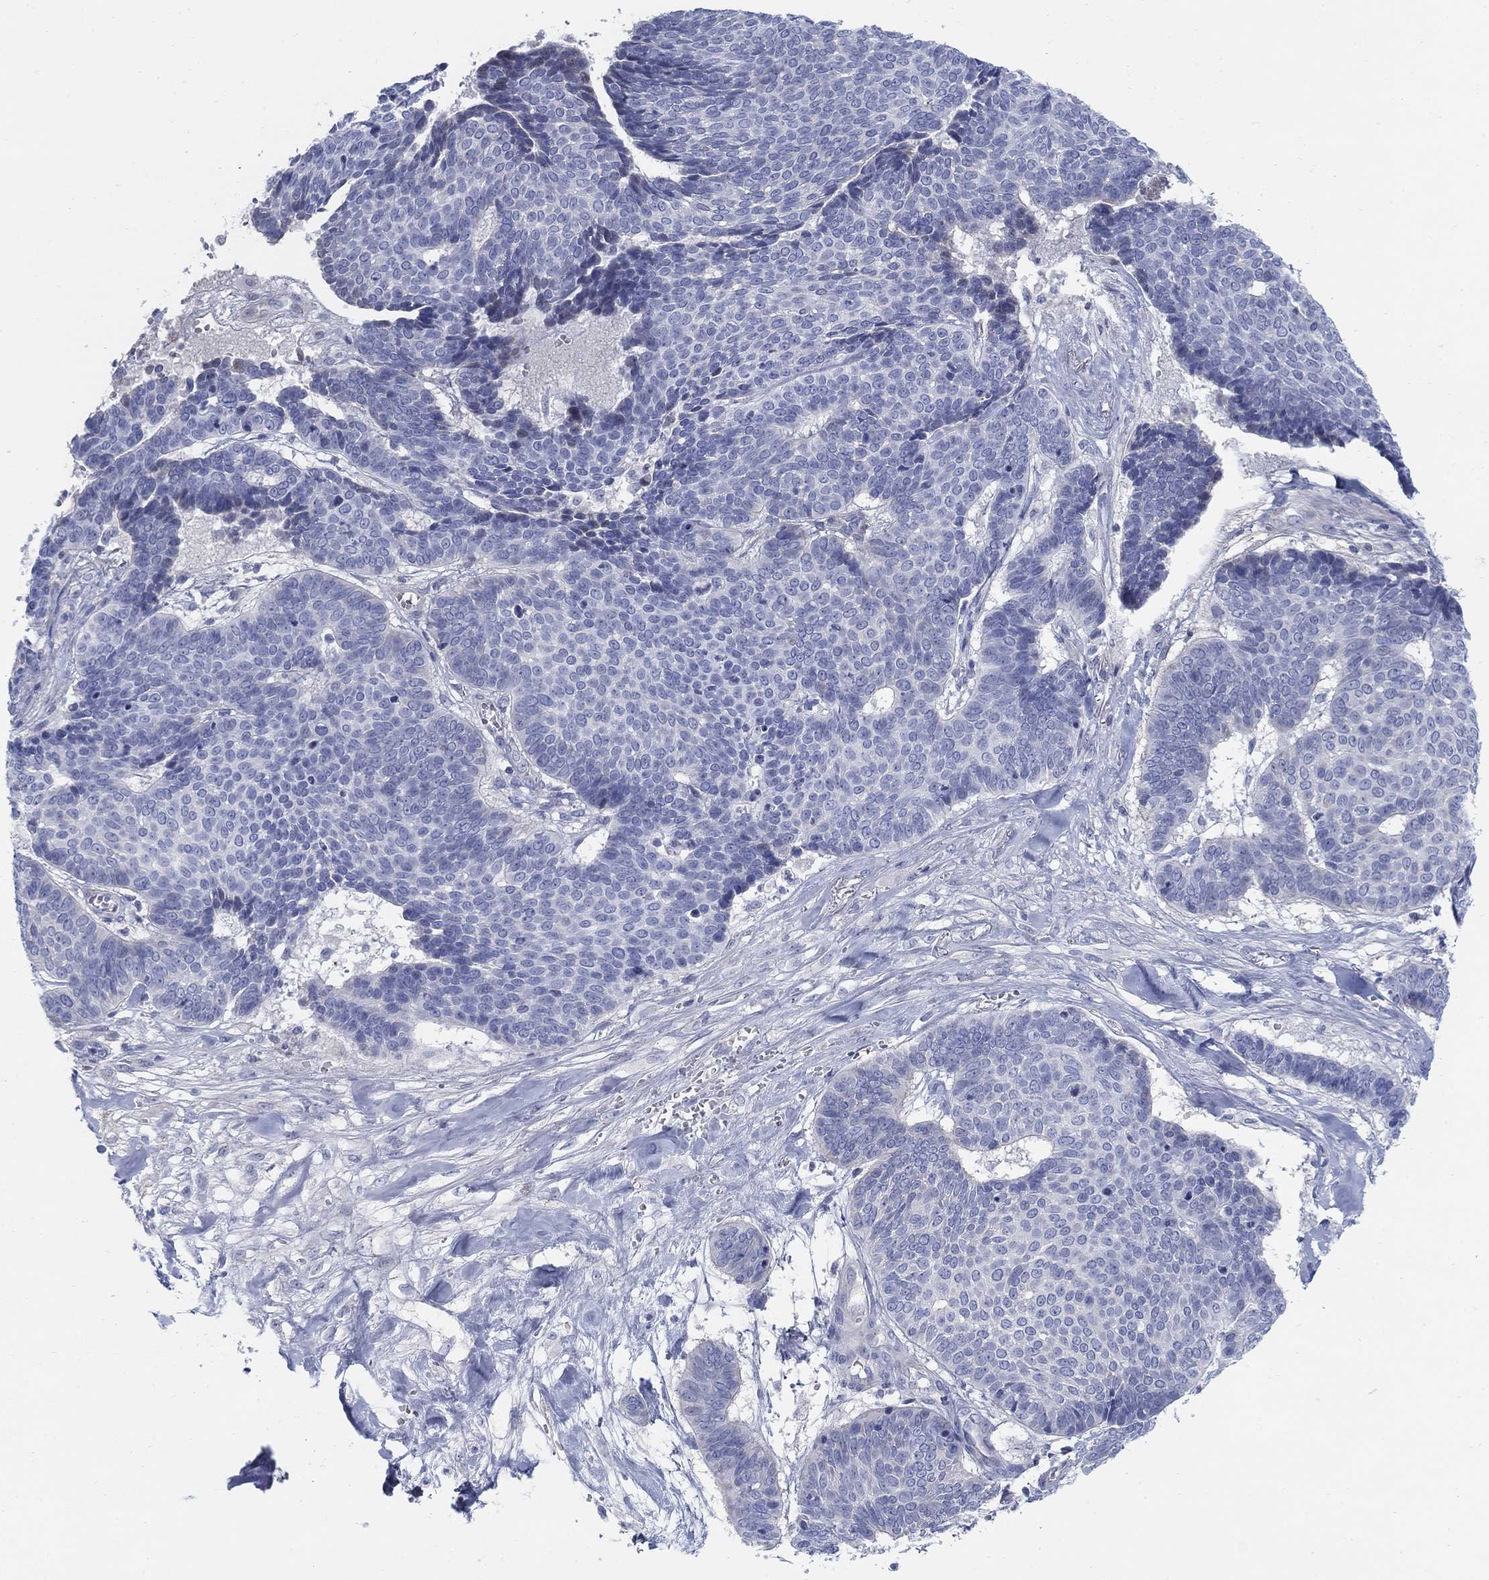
{"staining": {"intensity": "negative", "quantity": "none", "location": "none"}, "tissue": "skin cancer", "cell_type": "Tumor cells", "image_type": "cancer", "snomed": [{"axis": "morphology", "description": "Basal cell carcinoma"}, {"axis": "topography", "description": "Skin"}], "caption": "Photomicrograph shows no significant protein positivity in tumor cells of skin cancer. (Brightfield microscopy of DAB IHC at high magnification).", "gene": "HEATR4", "patient": {"sex": "male", "age": 86}}